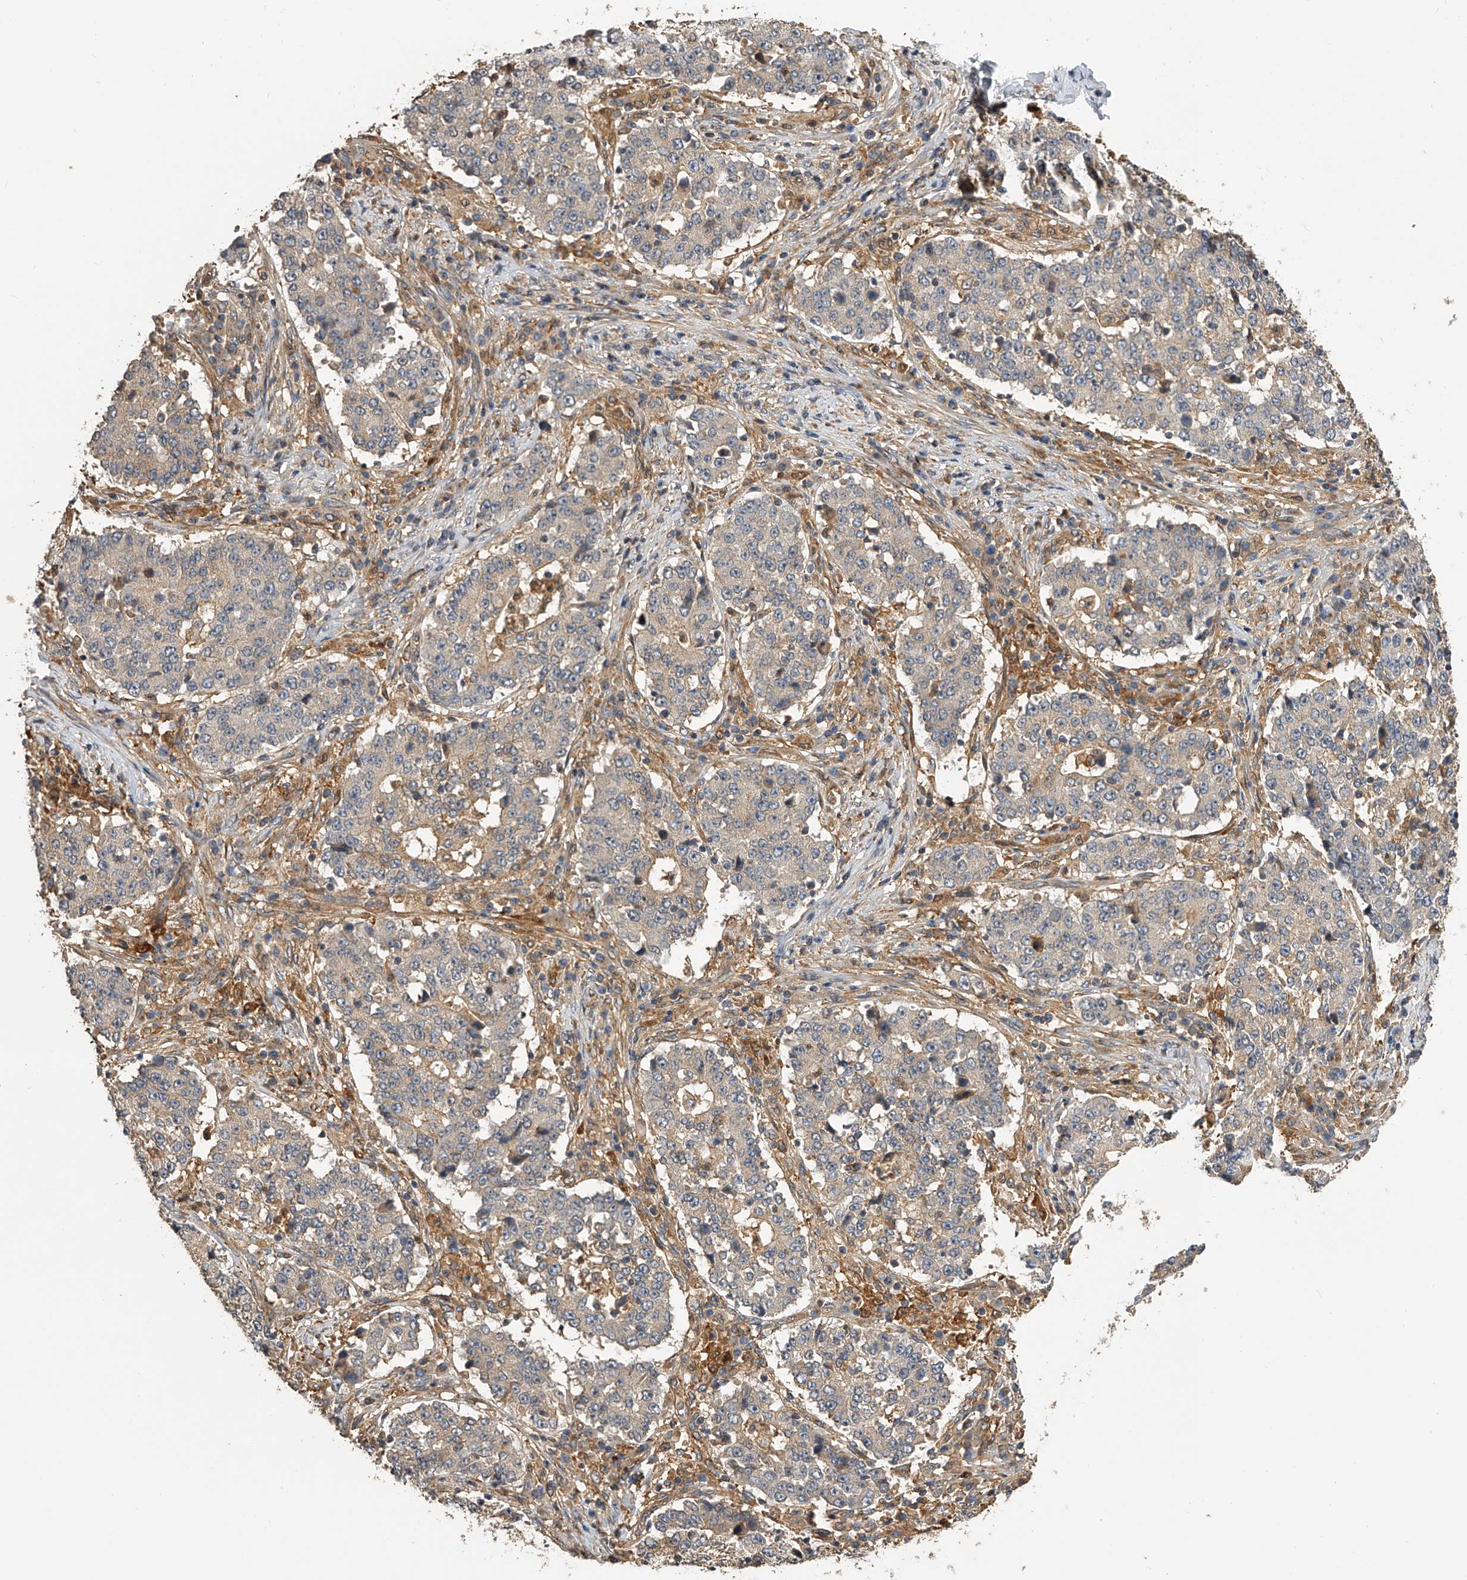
{"staining": {"intensity": "weak", "quantity": "<25%", "location": "cytoplasmic/membranous"}, "tissue": "stomach cancer", "cell_type": "Tumor cells", "image_type": "cancer", "snomed": [{"axis": "morphology", "description": "Adenocarcinoma, NOS"}, {"axis": "topography", "description": "Stomach"}], "caption": "A micrograph of human stomach adenocarcinoma is negative for staining in tumor cells.", "gene": "PTPRA", "patient": {"sex": "male", "age": 59}}